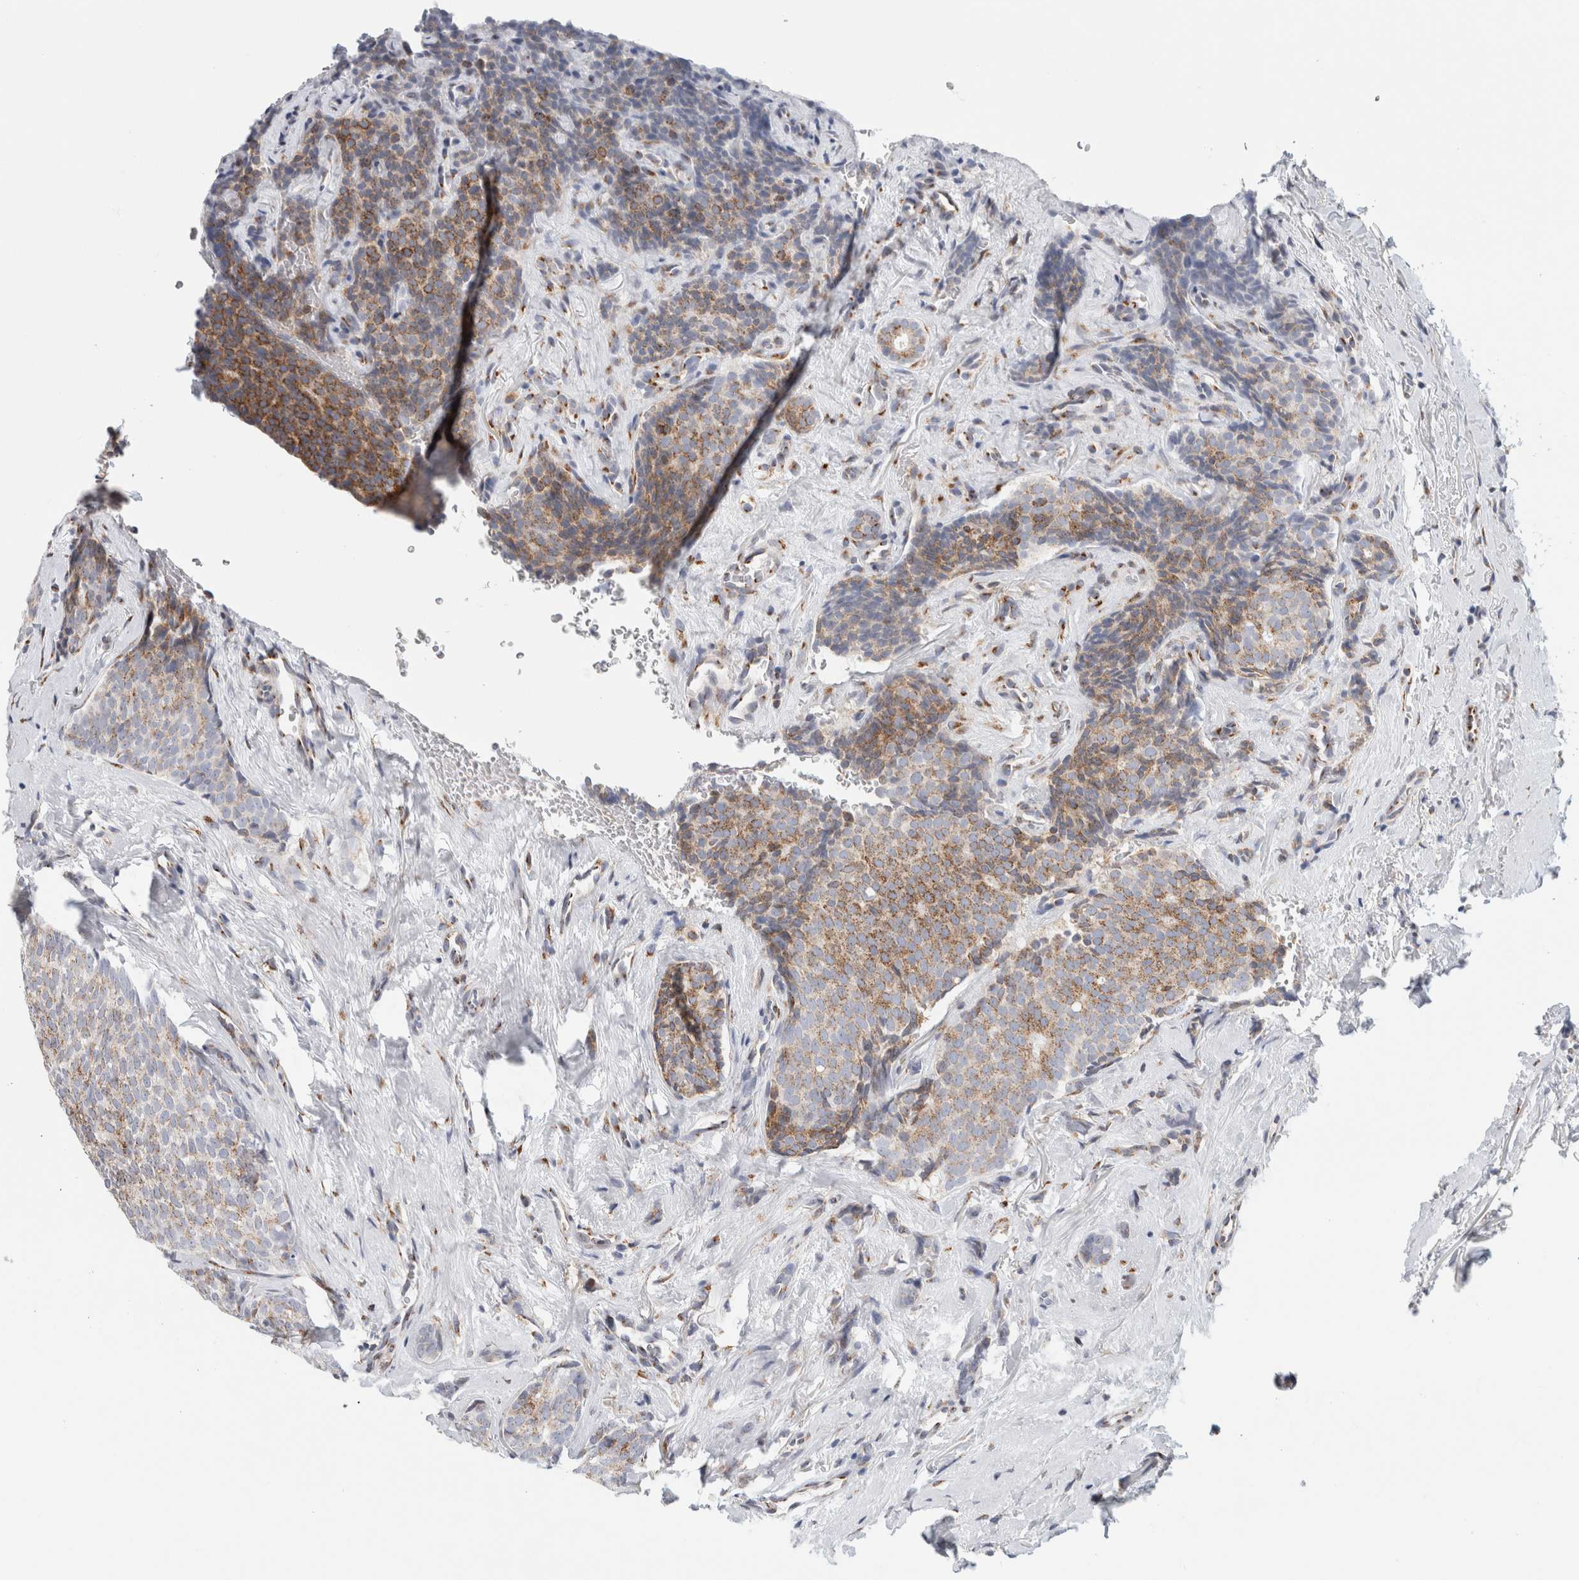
{"staining": {"intensity": "moderate", "quantity": ">75%", "location": "cytoplasmic/membranous"}, "tissue": "breast cancer", "cell_type": "Tumor cells", "image_type": "cancer", "snomed": [{"axis": "morphology", "description": "Lobular carcinoma"}, {"axis": "topography", "description": "Skin"}, {"axis": "topography", "description": "Breast"}], "caption": "High-magnification brightfield microscopy of breast cancer (lobular carcinoma) stained with DAB (brown) and counterstained with hematoxylin (blue). tumor cells exhibit moderate cytoplasmic/membranous positivity is identified in about>75% of cells.", "gene": "MCFD2", "patient": {"sex": "female", "age": 46}}